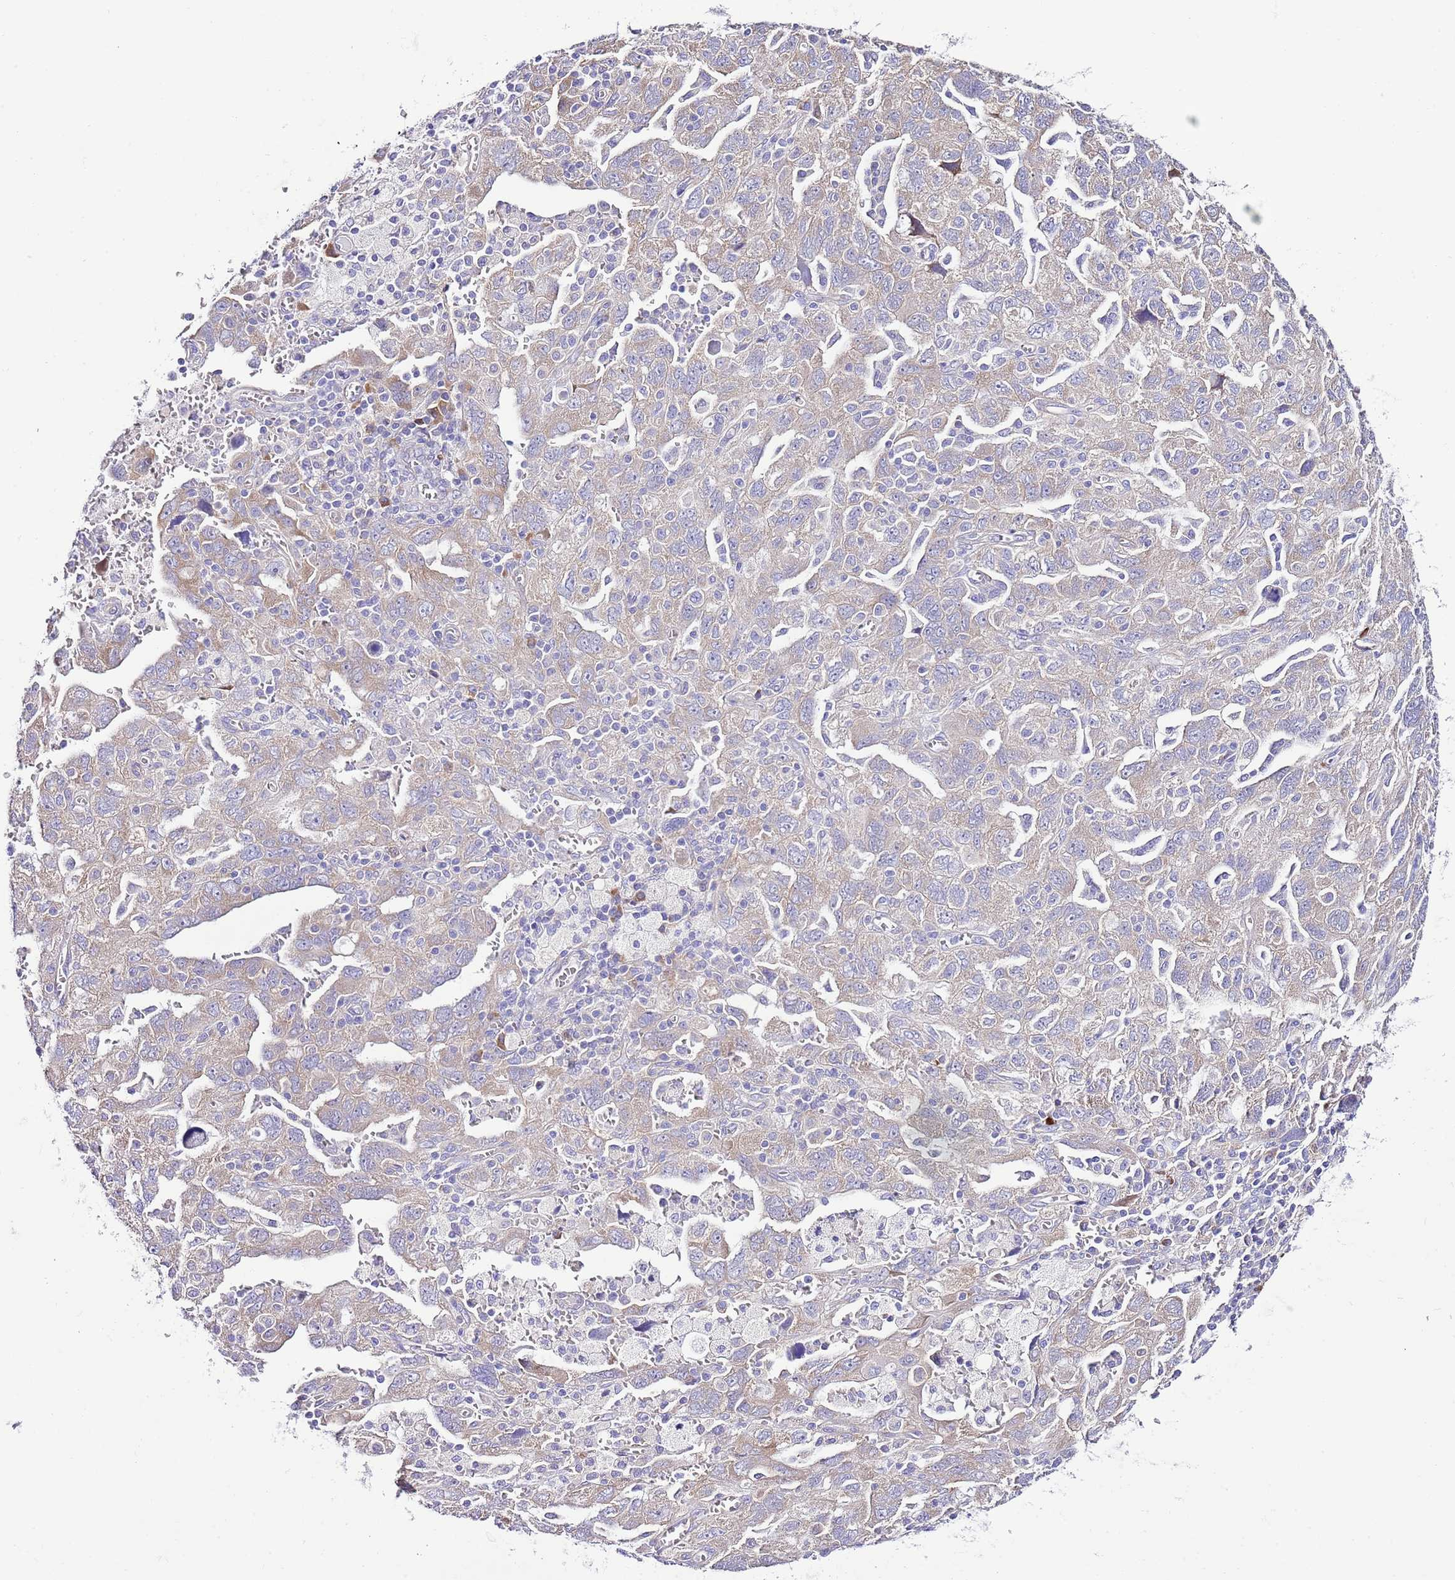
{"staining": {"intensity": "weak", "quantity": "25%-75%", "location": "cytoplasmic/membranous"}, "tissue": "ovarian cancer", "cell_type": "Tumor cells", "image_type": "cancer", "snomed": [{"axis": "morphology", "description": "Carcinoma, NOS"}, {"axis": "morphology", "description": "Cystadenocarcinoma, serous, NOS"}, {"axis": "topography", "description": "Ovary"}], "caption": "High-magnification brightfield microscopy of serous cystadenocarcinoma (ovarian) stained with DAB (brown) and counterstained with hematoxylin (blue). tumor cells exhibit weak cytoplasmic/membranous expression is present in approximately25%-75% of cells.", "gene": "RPS10", "patient": {"sex": "female", "age": 69}}